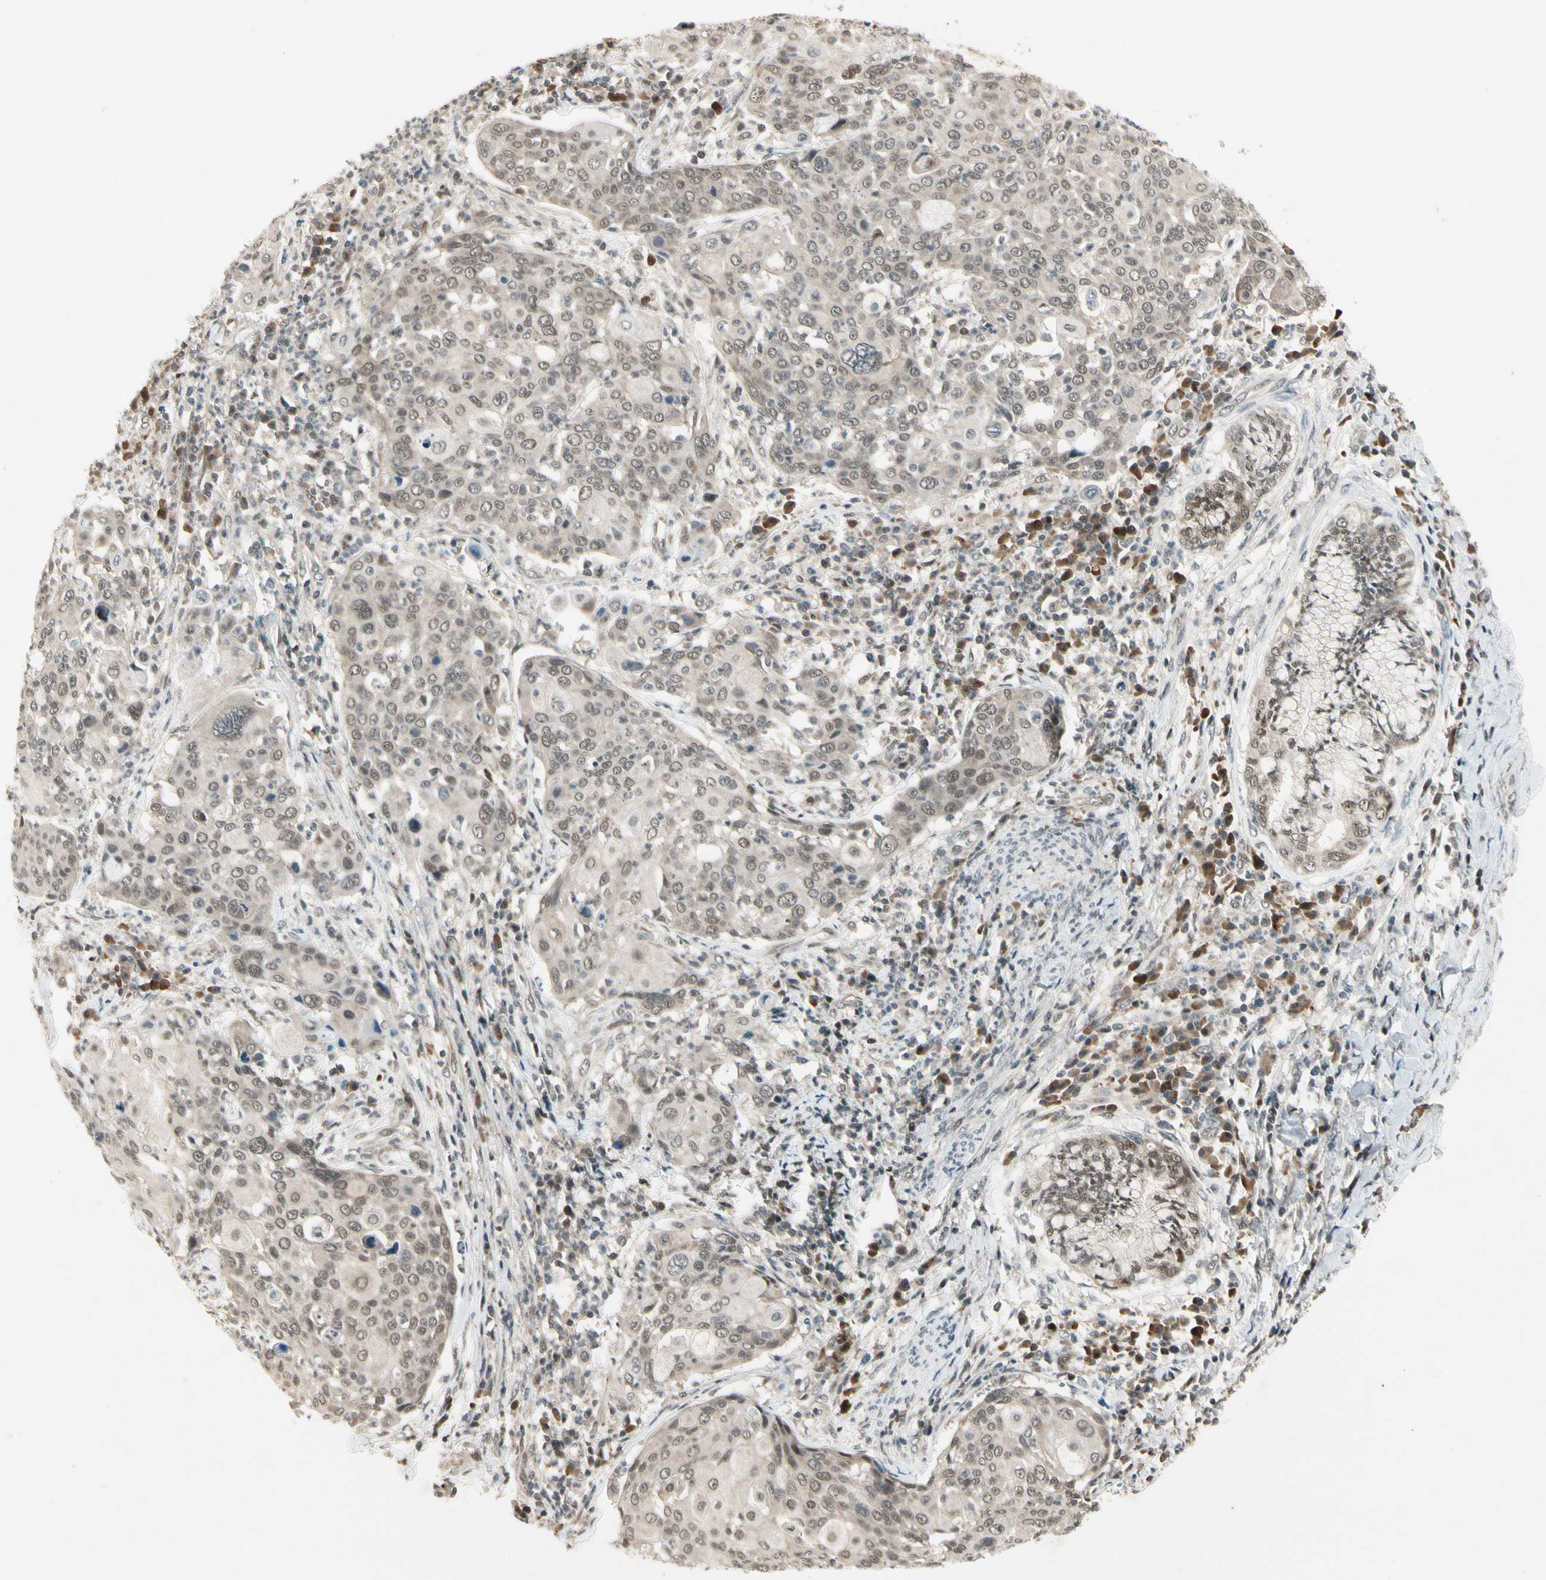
{"staining": {"intensity": "weak", "quantity": "25%-75%", "location": "nuclear"}, "tissue": "cervical cancer", "cell_type": "Tumor cells", "image_type": "cancer", "snomed": [{"axis": "morphology", "description": "Squamous cell carcinoma, NOS"}, {"axis": "topography", "description": "Cervix"}], "caption": "Cervical squamous cell carcinoma stained with a brown dye displays weak nuclear positive staining in approximately 25%-75% of tumor cells.", "gene": "CDK11A", "patient": {"sex": "female", "age": 40}}